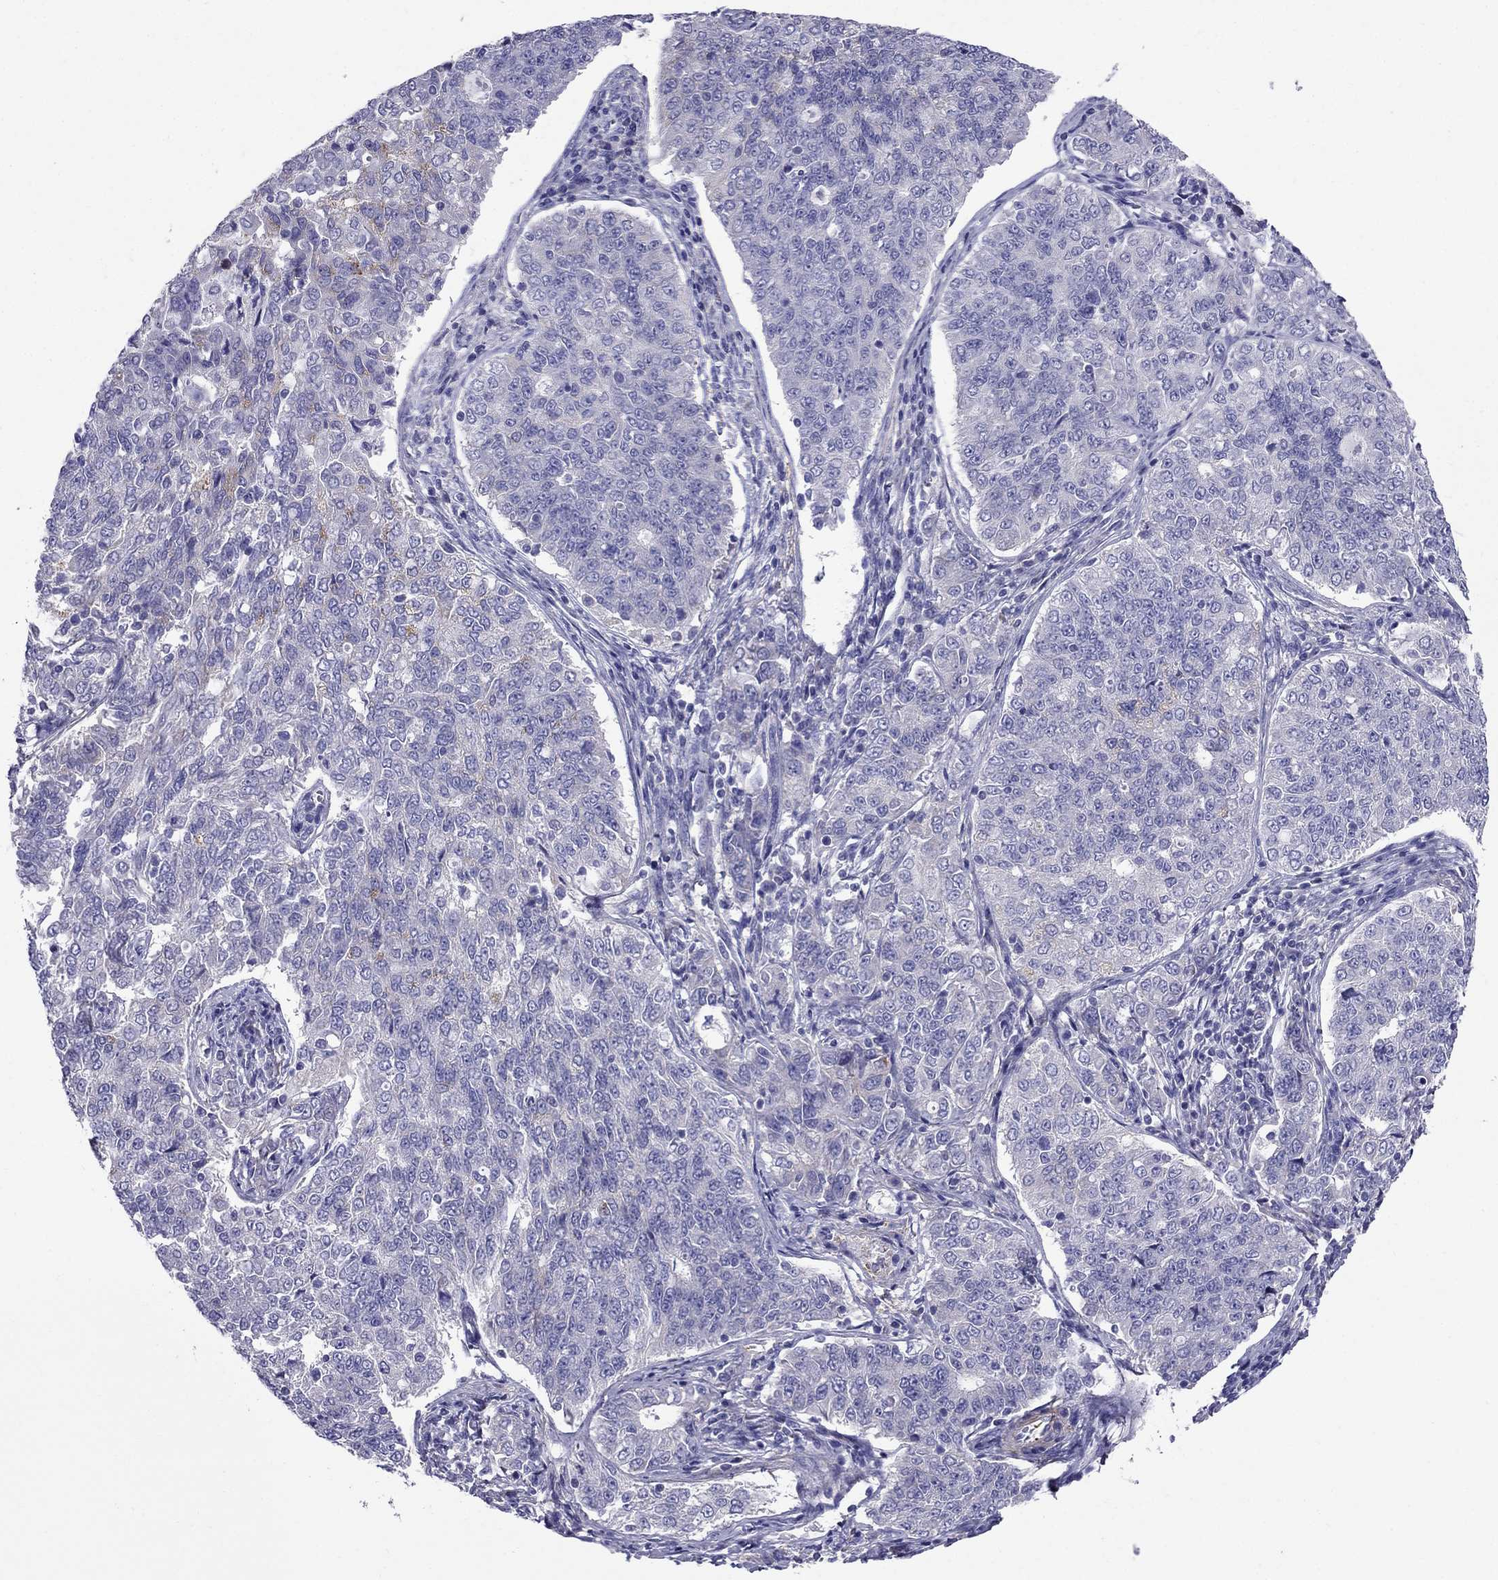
{"staining": {"intensity": "negative", "quantity": "none", "location": "none"}, "tissue": "endometrial cancer", "cell_type": "Tumor cells", "image_type": "cancer", "snomed": [{"axis": "morphology", "description": "Adenocarcinoma, NOS"}, {"axis": "topography", "description": "Endometrium"}], "caption": "Immunohistochemistry of endometrial adenocarcinoma reveals no positivity in tumor cells.", "gene": "GPR50", "patient": {"sex": "female", "age": 43}}